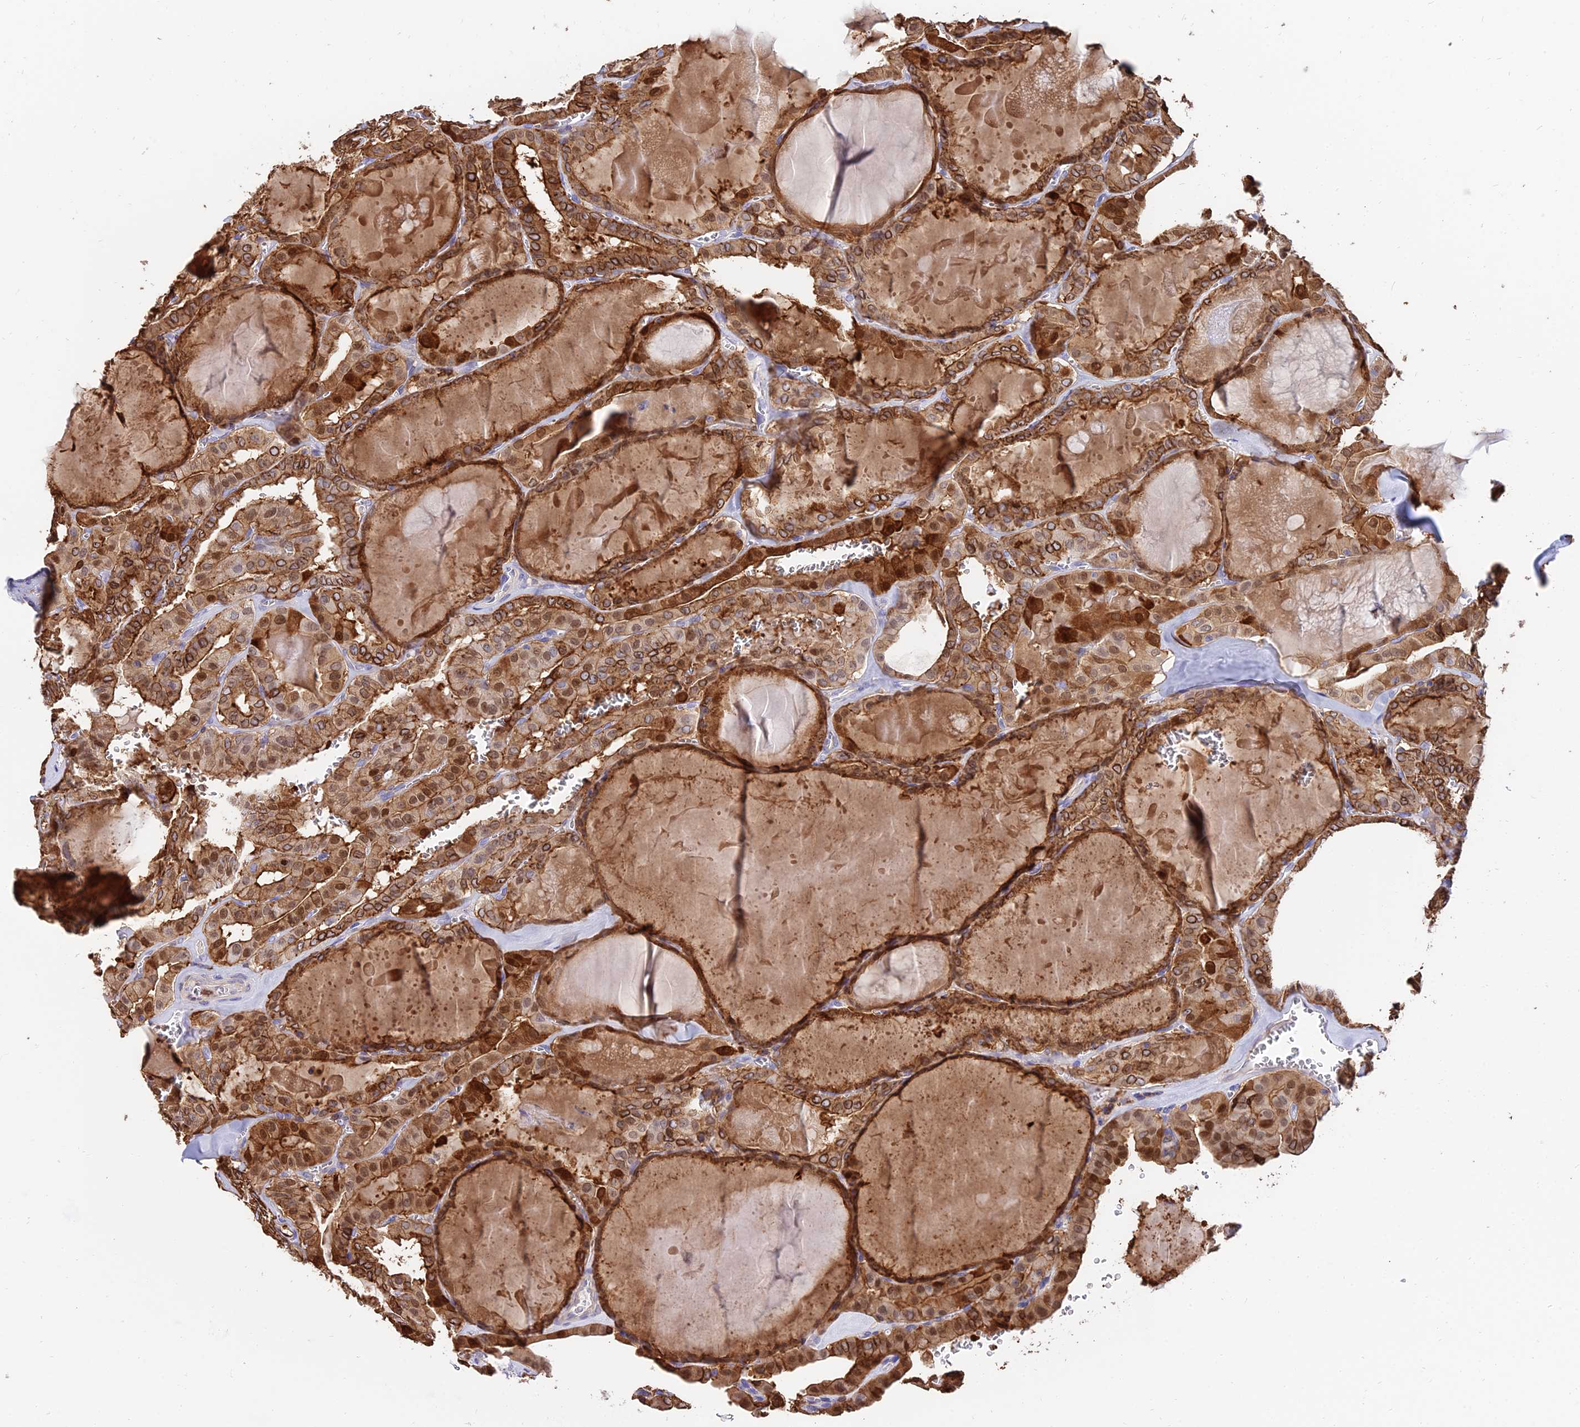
{"staining": {"intensity": "moderate", "quantity": ">75%", "location": "cytoplasmic/membranous,nuclear"}, "tissue": "thyroid cancer", "cell_type": "Tumor cells", "image_type": "cancer", "snomed": [{"axis": "morphology", "description": "Papillary adenocarcinoma, NOS"}, {"axis": "topography", "description": "Thyroid gland"}], "caption": "Thyroid cancer stained with a protein marker demonstrates moderate staining in tumor cells.", "gene": "SREK1IP1", "patient": {"sex": "male", "age": 52}}